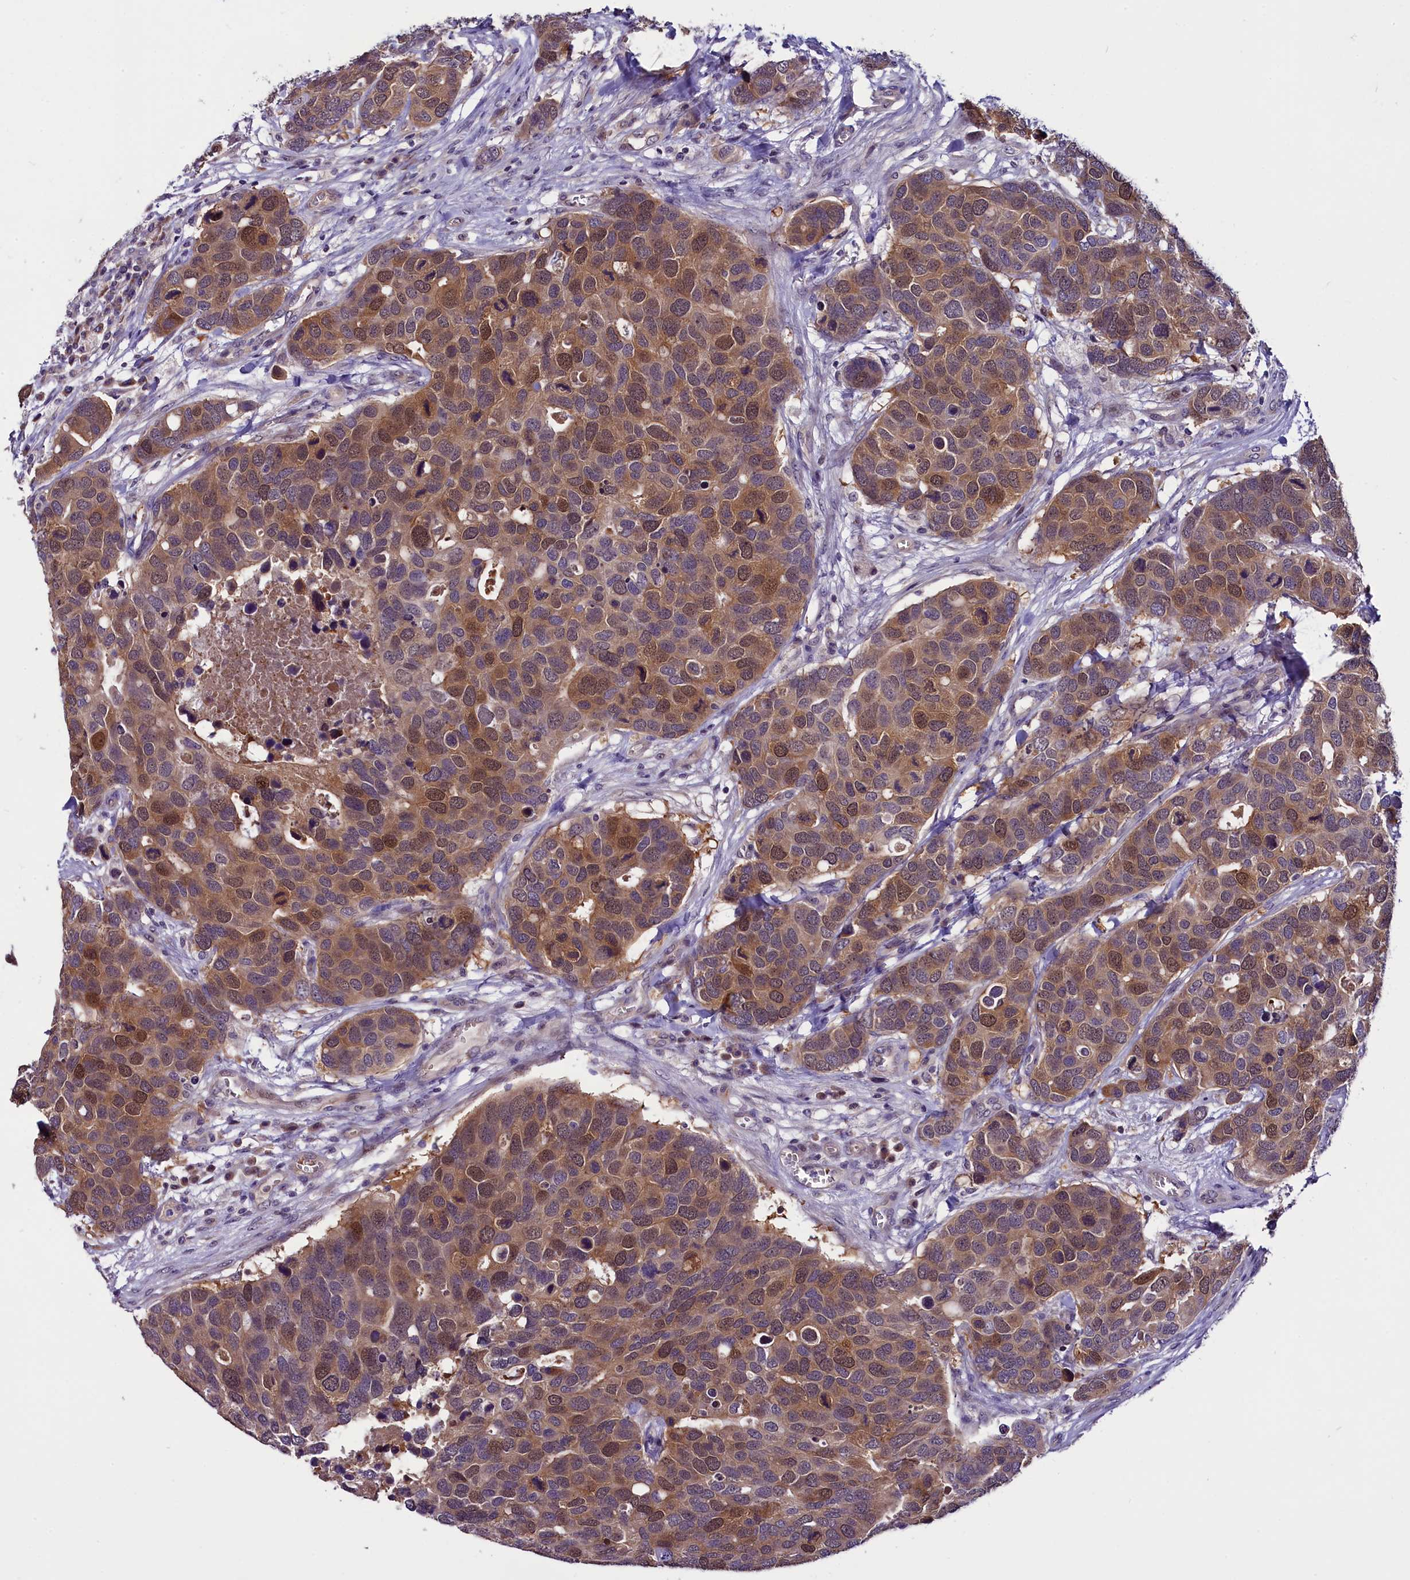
{"staining": {"intensity": "moderate", "quantity": ">75%", "location": "cytoplasmic/membranous,nuclear"}, "tissue": "breast cancer", "cell_type": "Tumor cells", "image_type": "cancer", "snomed": [{"axis": "morphology", "description": "Duct carcinoma"}, {"axis": "topography", "description": "Breast"}], "caption": "Brown immunohistochemical staining in breast cancer (invasive ductal carcinoma) displays moderate cytoplasmic/membranous and nuclear expression in approximately >75% of tumor cells. The protein is shown in brown color, while the nuclei are stained blue.", "gene": "C9orf40", "patient": {"sex": "female", "age": 83}}